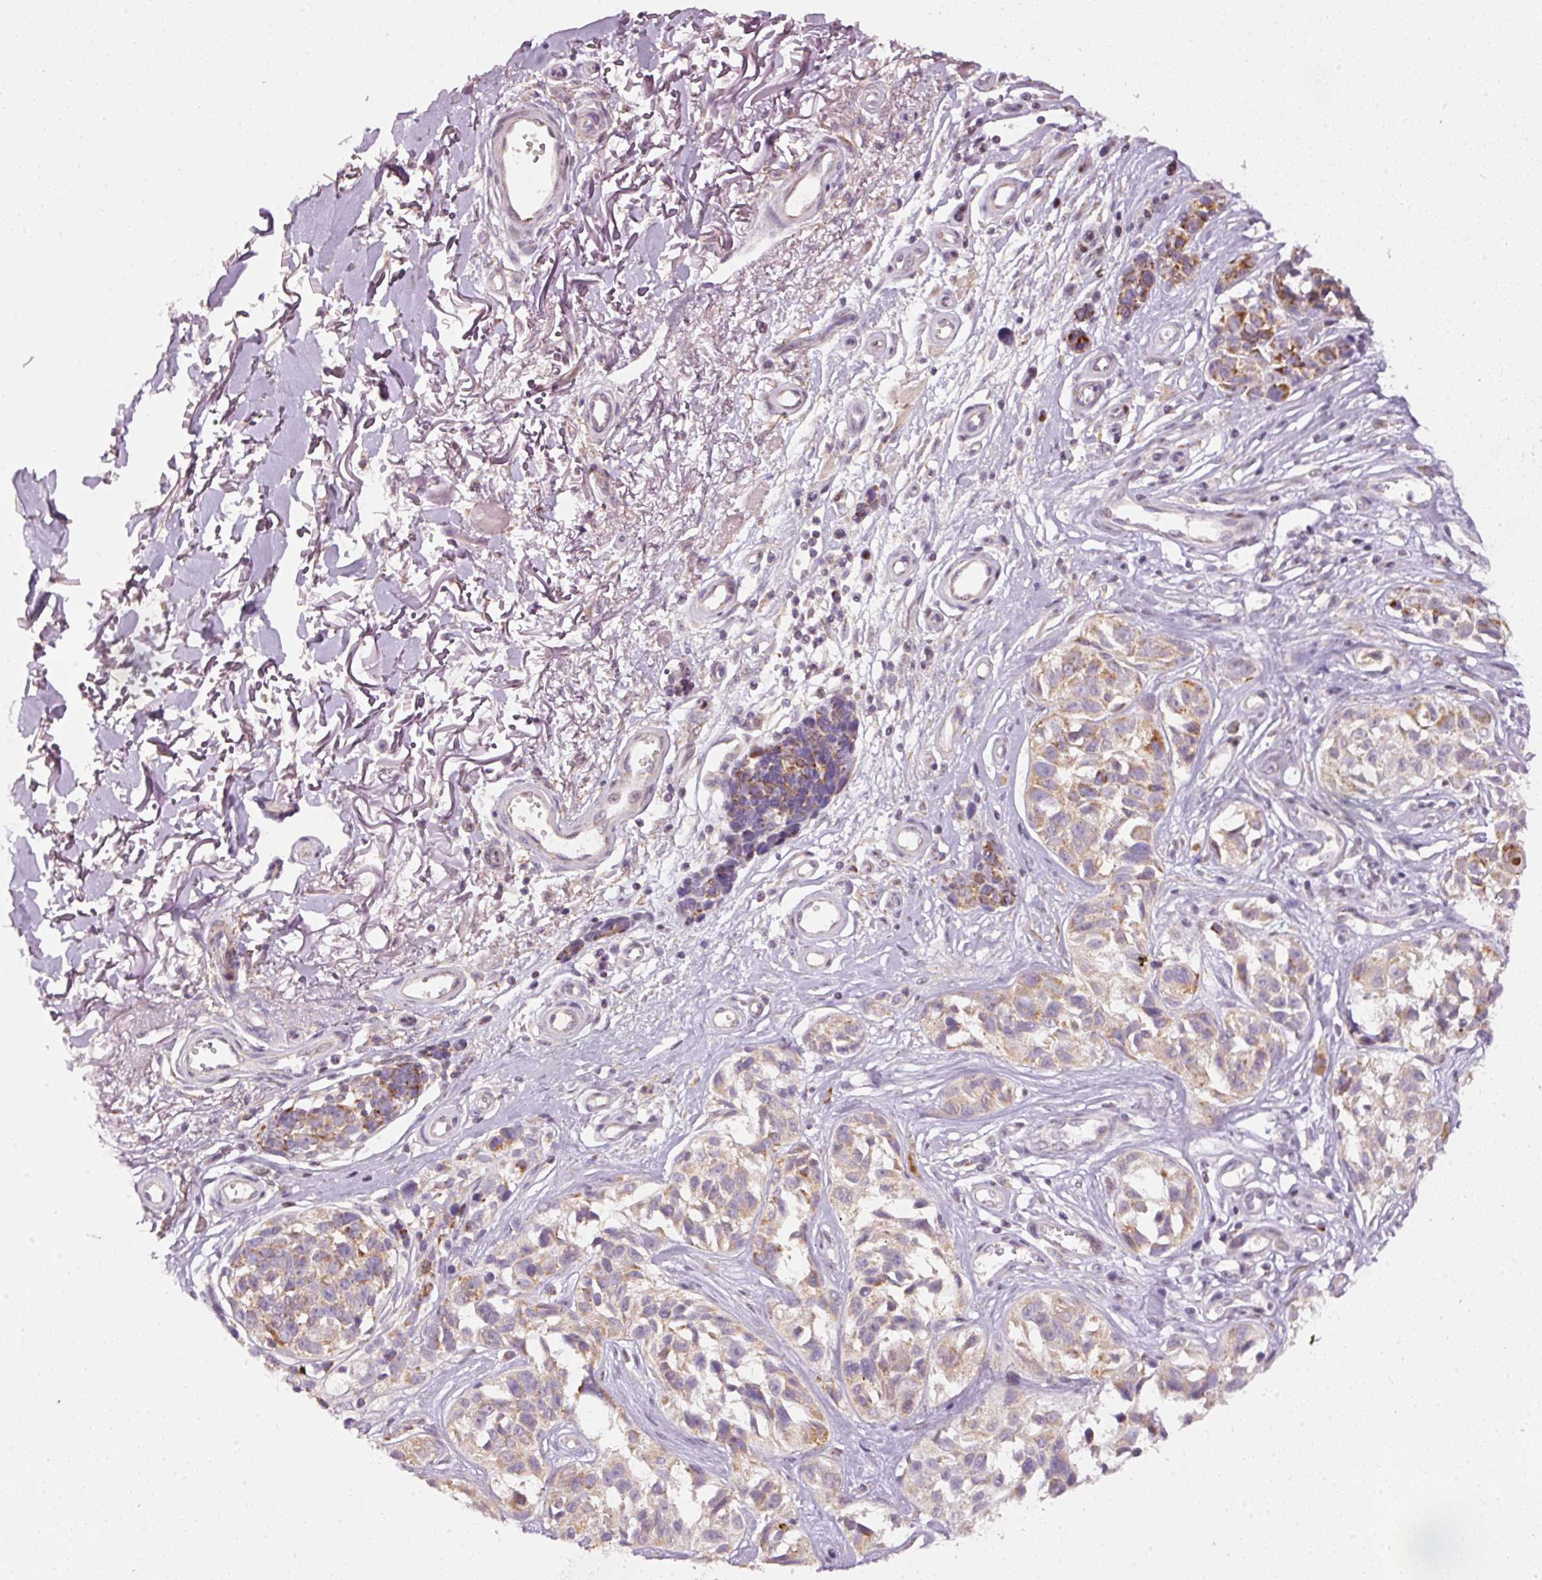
{"staining": {"intensity": "moderate", "quantity": "25%-75%", "location": "cytoplasmic/membranous"}, "tissue": "melanoma", "cell_type": "Tumor cells", "image_type": "cancer", "snomed": [{"axis": "morphology", "description": "Malignant melanoma, NOS"}, {"axis": "topography", "description": "Skin"}], "caption": "Tumor cells show moderate cytoplasmic/membranous expression in approximately 25%-75% of cells in melanoma.", "gene": "TOB2", "patient": {"sex": "male", "age": 73}}